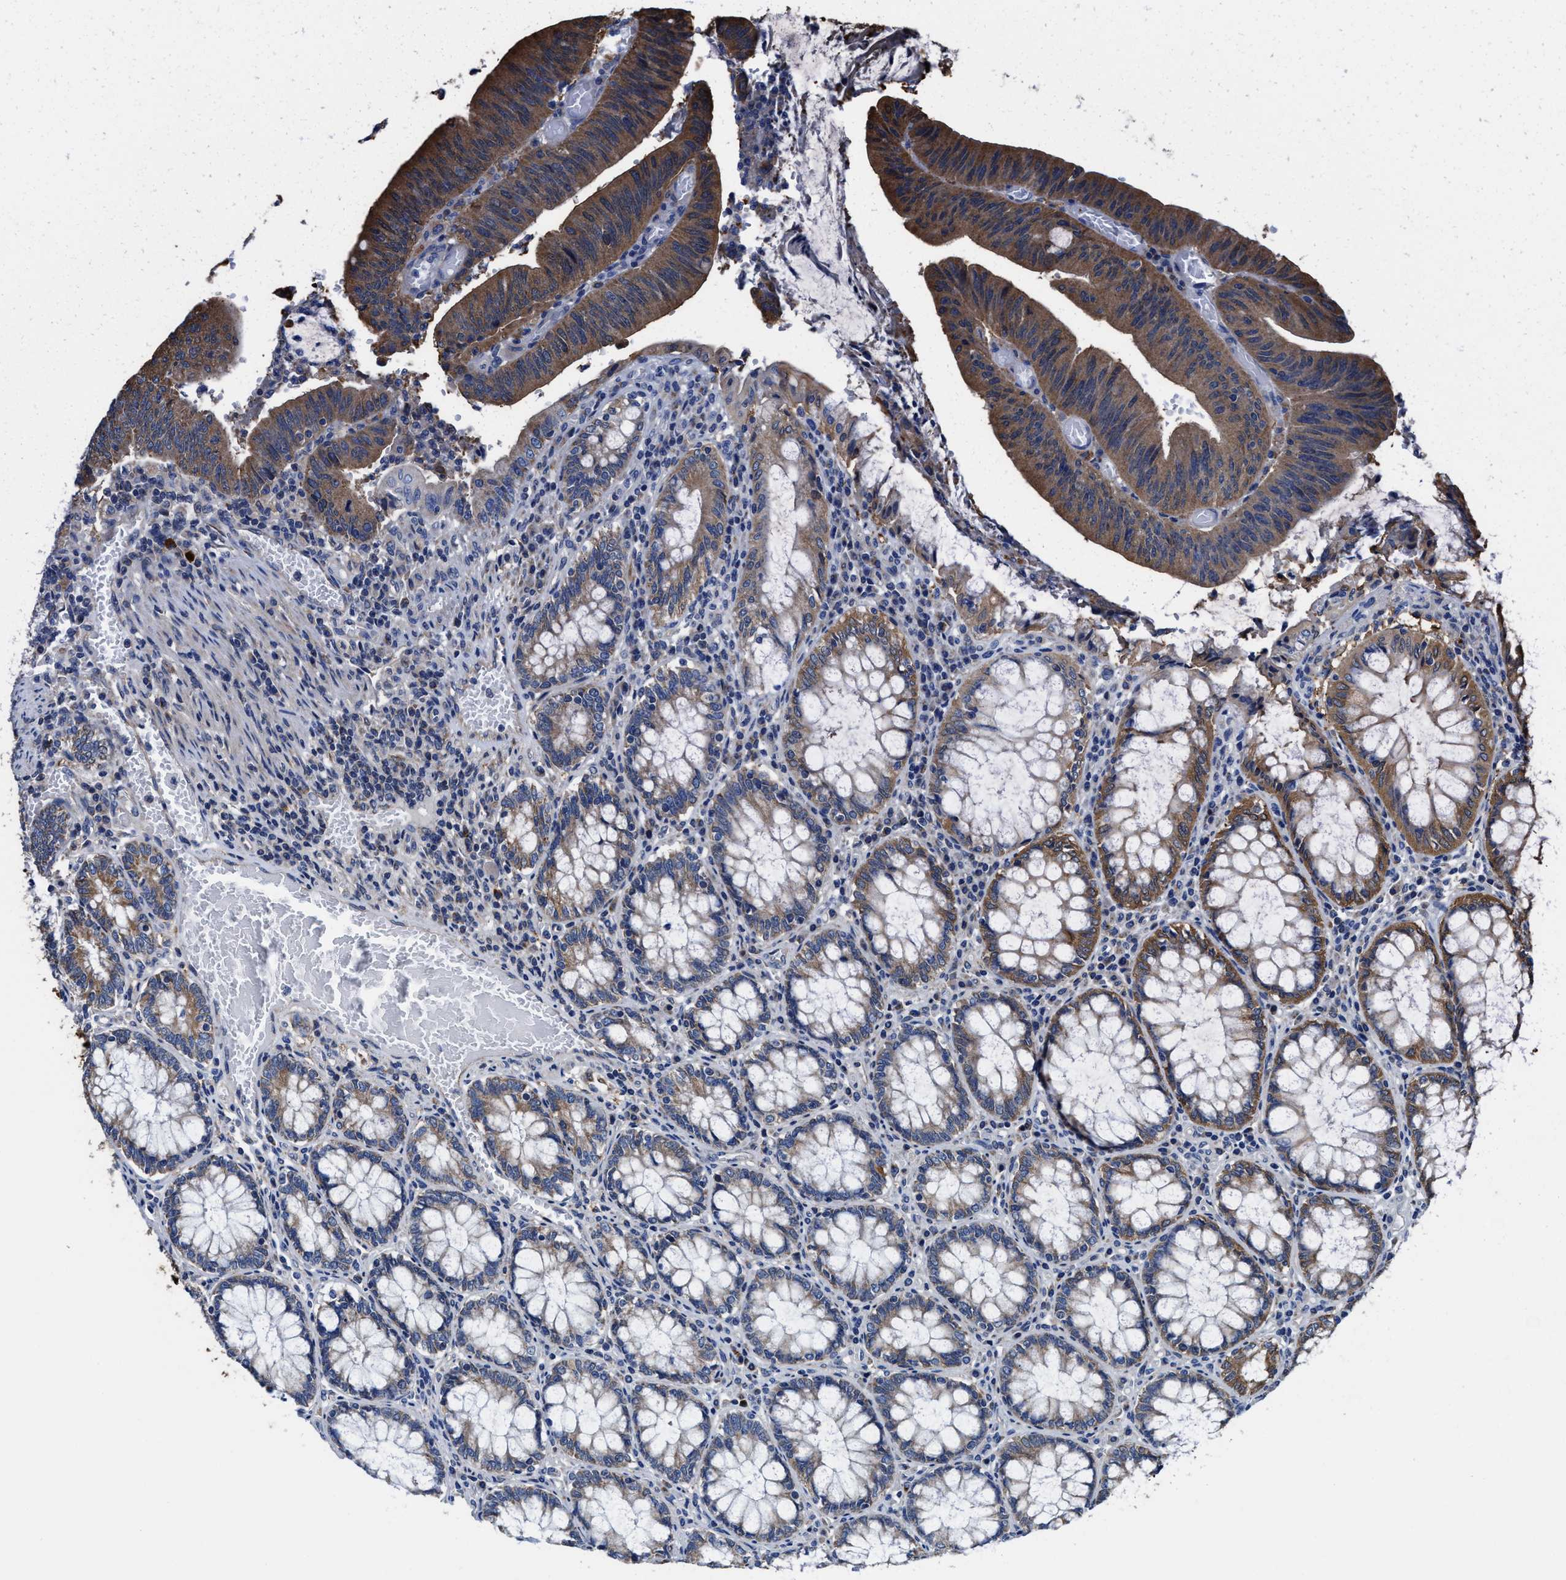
{"staining": {"intensity": "strong", "quantity": ">75%", "location": "cytoplasmic/membranous"}, "tissue": "colorectal cancer", "cell_type": "Tumor cells", "image_type": "cancer", "snomed": [{"axis": "morphology", "description": "Normal tissue, NOS"}, {"axis": "morphology", "description": "Adenocarcinoma, NOS"}, {"axis": "topography", "description": "Rectum"}], "caption": "IHC staining of adenocarcinoma (colorectal), which demonstrates high levels of strong cytoplasmic/membranous expression in approximately >75% of tumor cells indicating strong cytoplasmic/membranous protein staining. The staining was performed using DAB (brown) for protein detection and nuclei were counterstained in hematoxylin (blue).", "gene": "TMEM30A", "patient": {"sex": "female", "age": 66}}